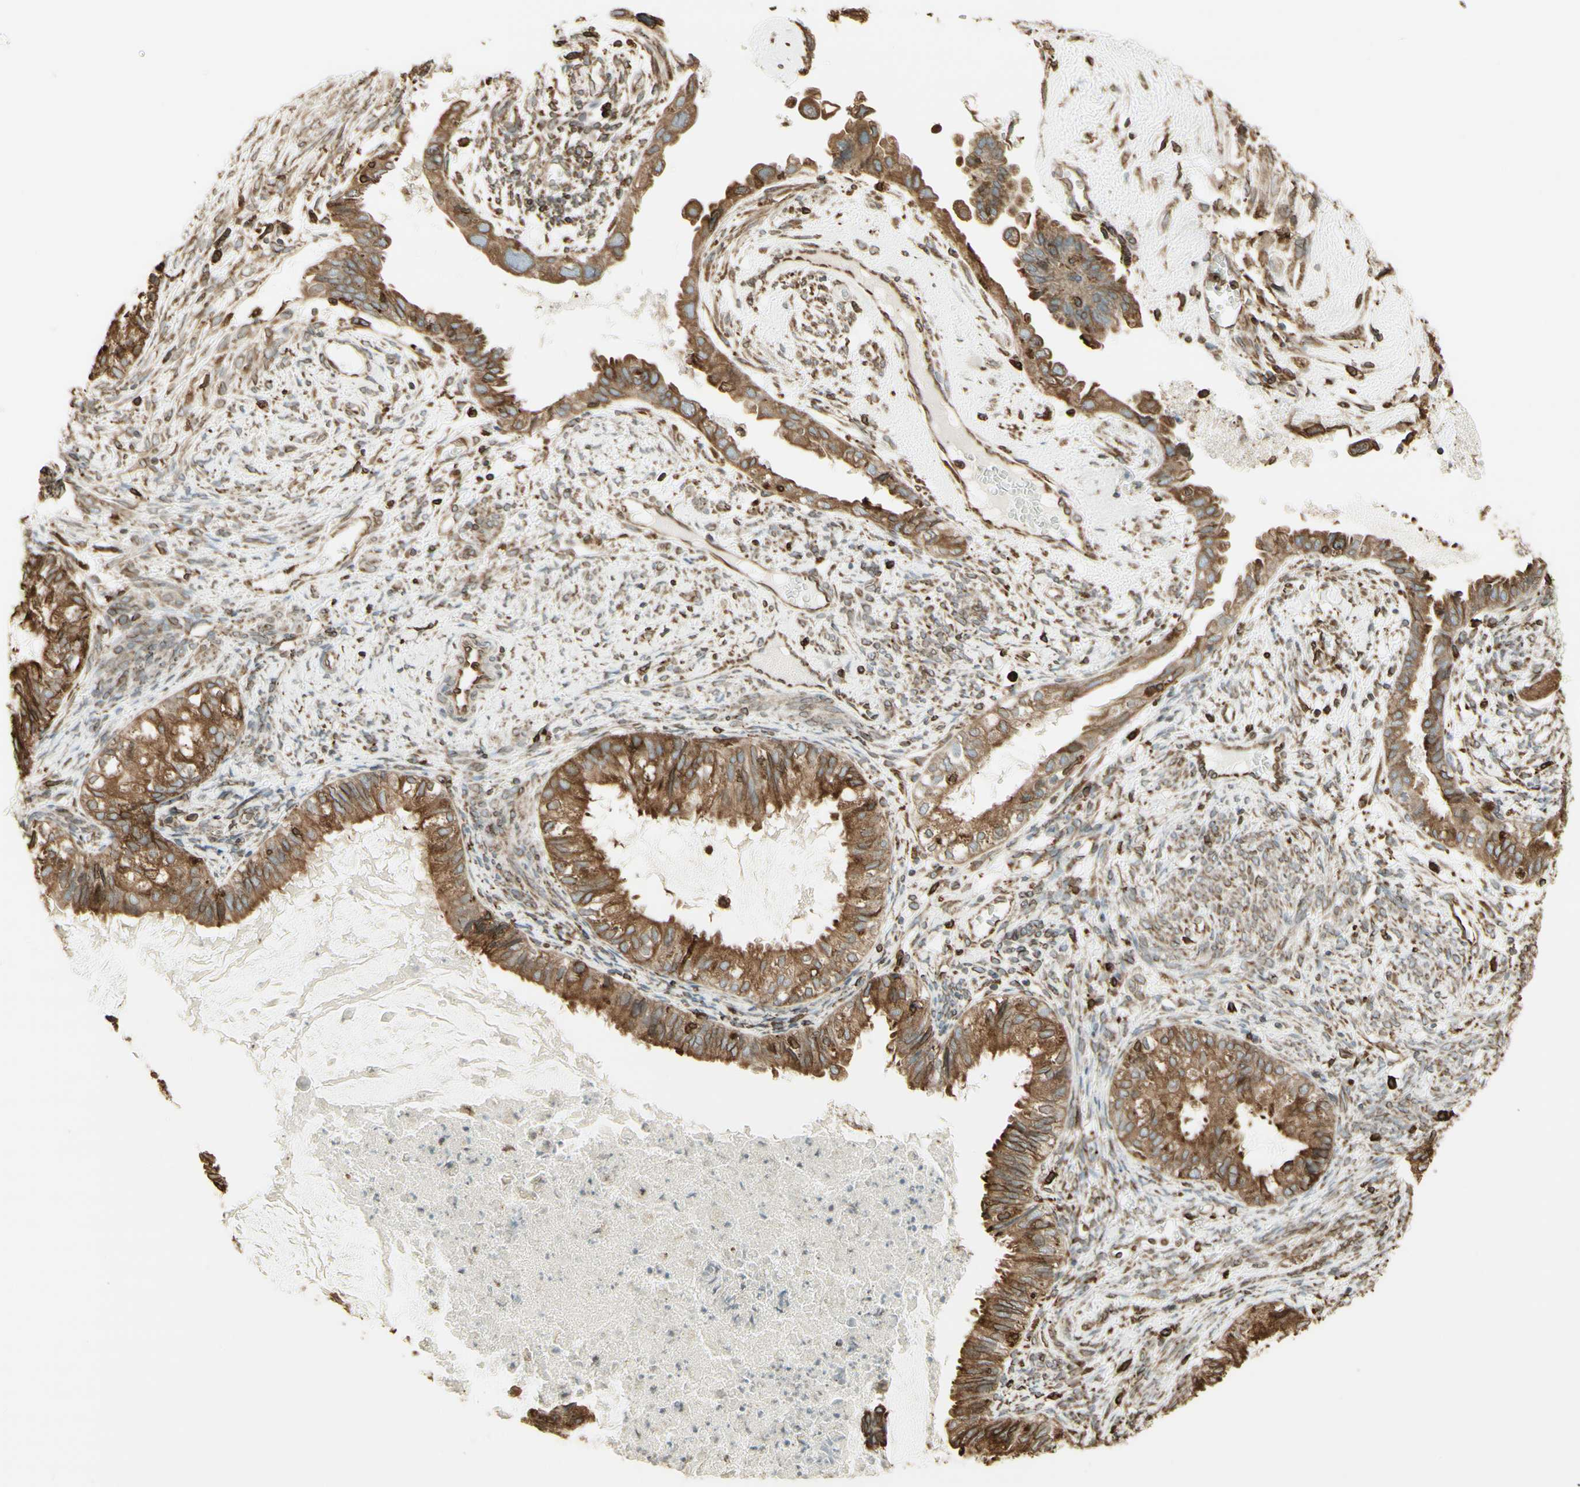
{"staining": {"intensity": "moderate", "quantity": ">75%", "location": "cytoplasmic/membranous"}, "tissue": "cervical cancer", "cell_type": "Tumor cells", "image_type": "cancer", "snomed": [{"axis": "morphology", "description": "Normal tissue, NOS"}, {"axis": "morphology", "description": "Adenocarcinoma, NOS"}, {"axis": "topography", "description": "Cervix"}, {"axis": "topography", "description": "Endometrium"}], "caption": "Adenocarcinoma (cervical) stained for a protein (brown) exhibits moderate cytoplasmic/membranous positive positivity in approximately >75% of tumor cells.", "gene": "CANX", "patient": {"sex": "female", "age": 86}}